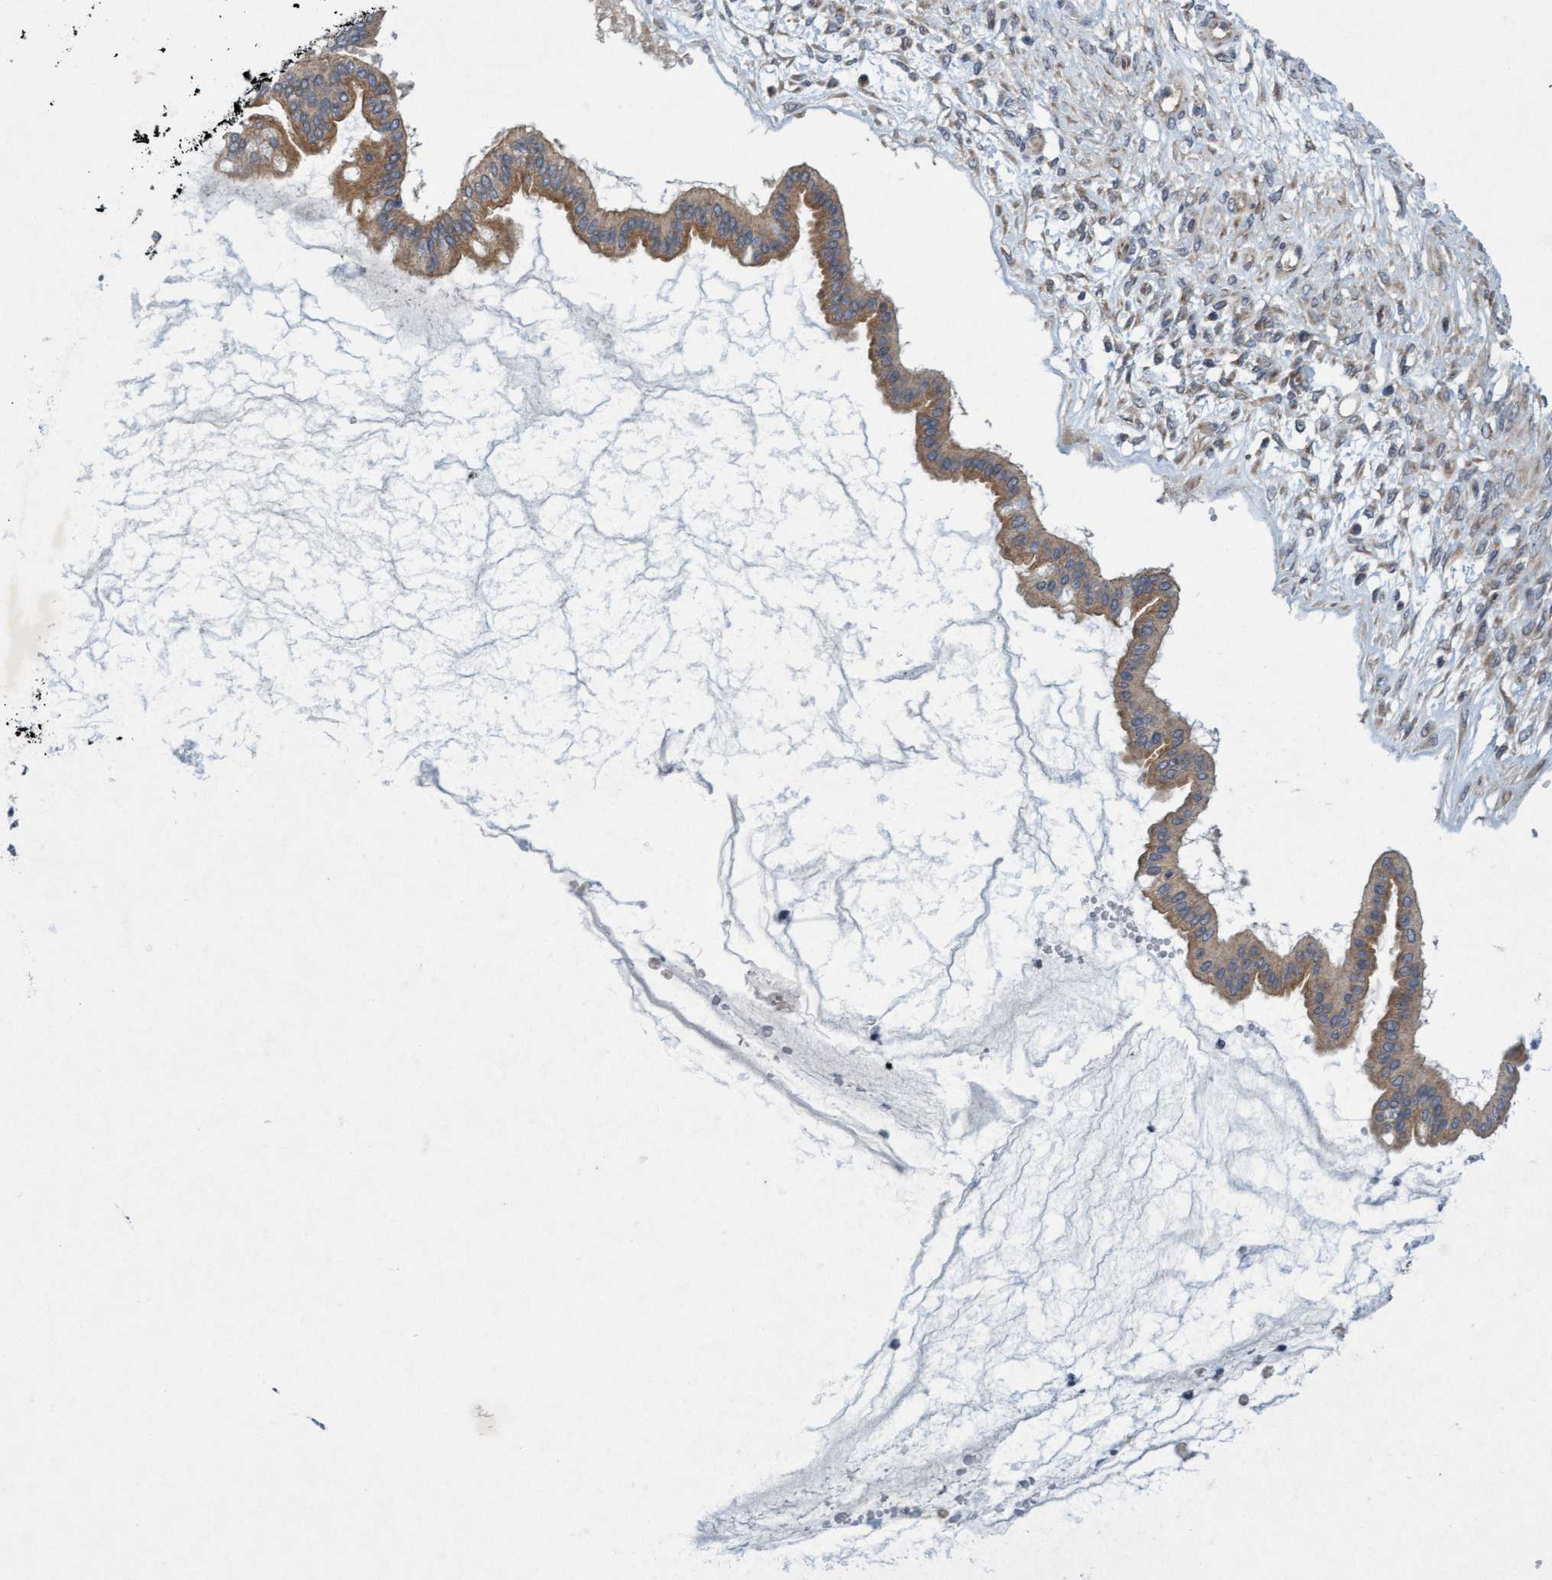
{"staining": {"intensity": "moderate", "quantity": ">75%", "location": "cytoplasmic/membranous"}, "tissue": "ovarian cancer", "cell_type": "Tumor cells", "image_type": "cancer", "snomed": [{"axis": "morphology", "description": "Cystadenocarcinoma, mucinous, NOS"}, {"axis": "topography", "description": "Ovary"}], "caption": "Moderate cytoplasmic/membranous staining for a protein is present in approximately >75% of tumor cells of mucinous cystadenocarcinoma (ovarian) using IHC.", "gene": "DDHD2", "patient": {"sex": "female", "age": 73}}